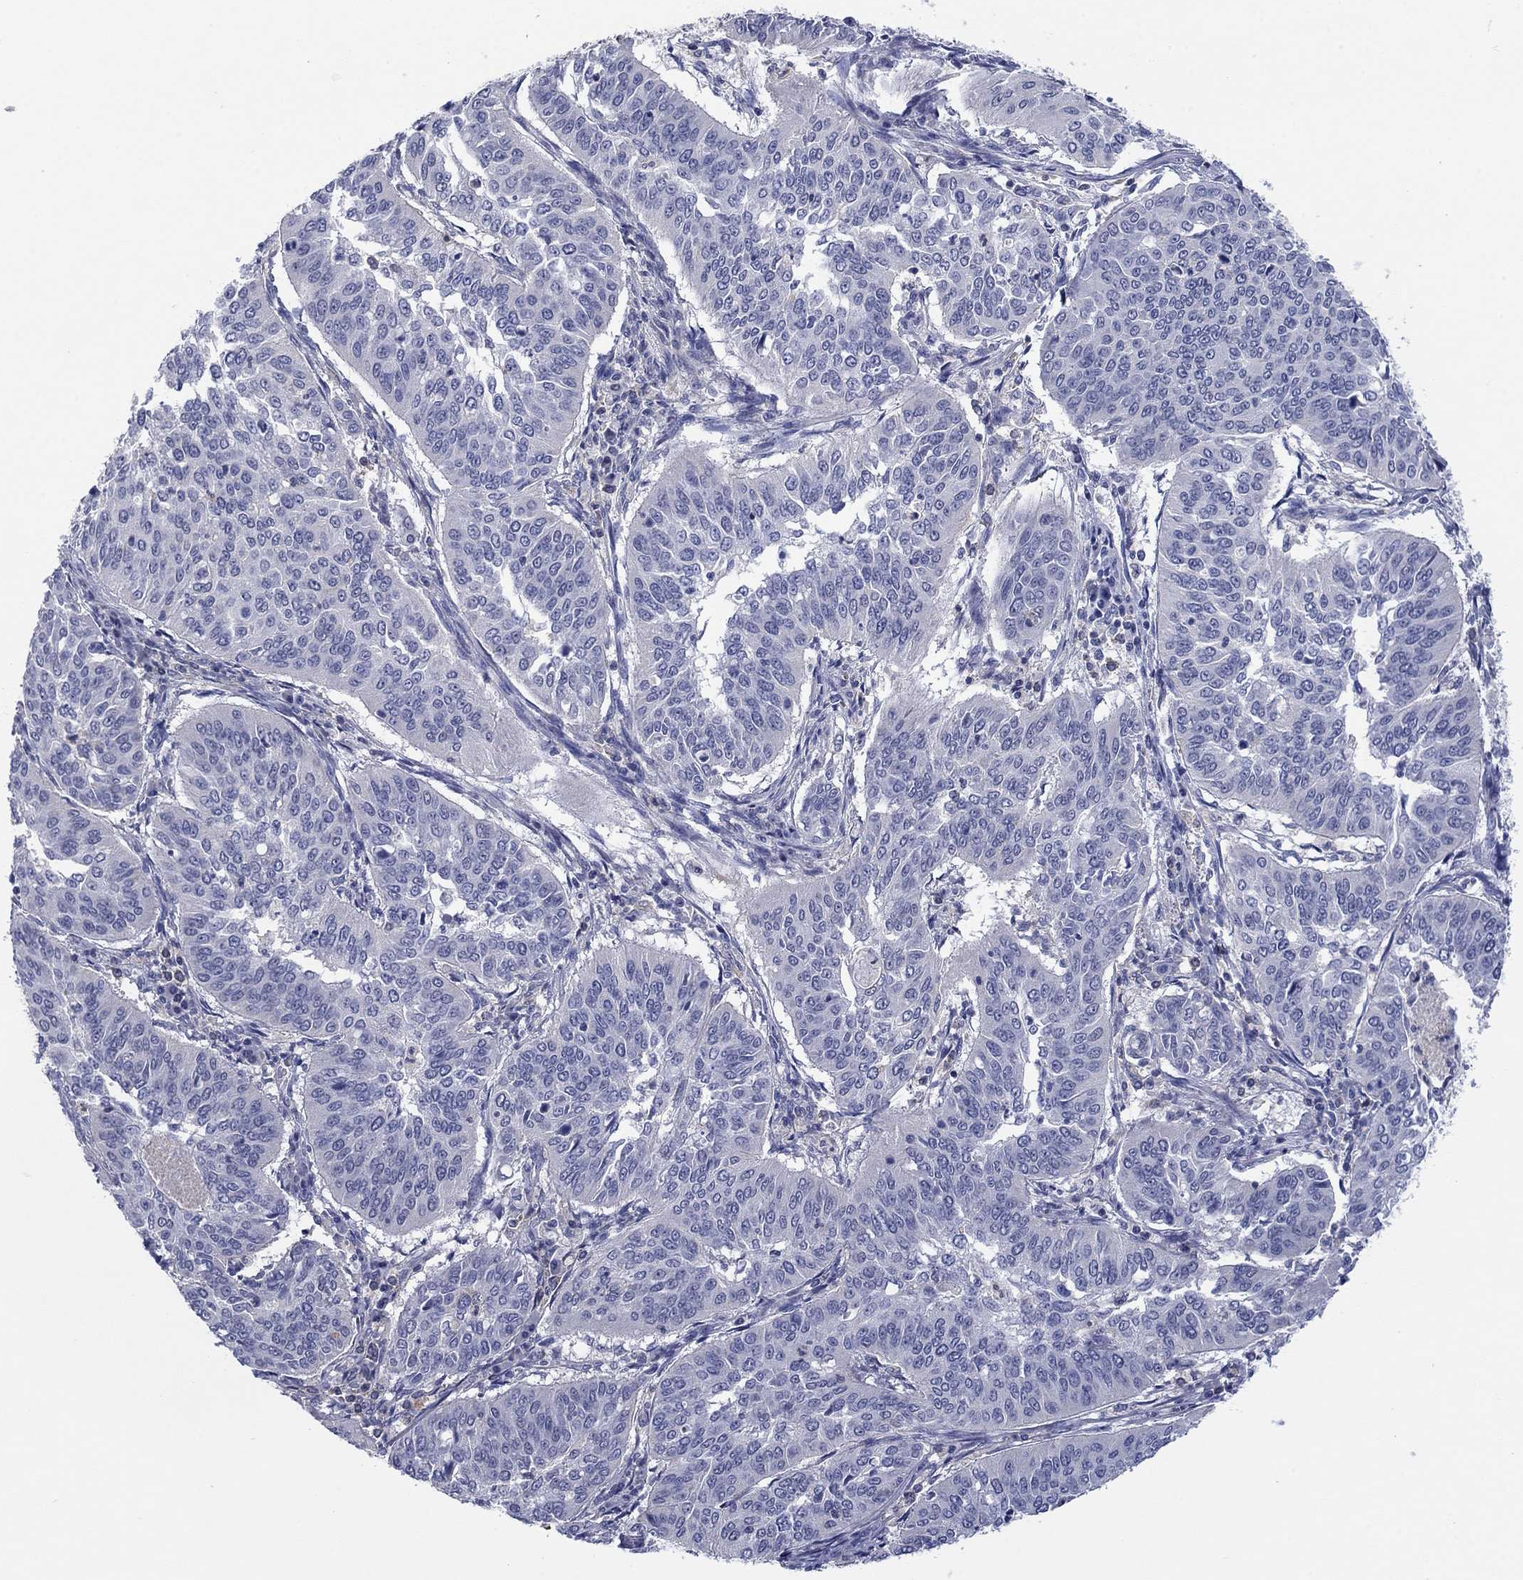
{"staining": {"intensity": "negative", "quantity": "none", "location": "none"}, "tissue": "cervical cancer", "cell_type": "Tumor cells", "image_type": "cancer", "snomed": [{"axis": "morphology", "description": "Normal tissue, NOS"}, {"axis": "morphology", "description": "Squamous cell carcinoma, NOS"}, {"axis": "topography", "description": "Cervix"}], "caption": "Immunohistochemical staining of cervical cancer (squamous cell carcinoma) demonstrates no significant positivity in tumor cells.", "gene": "FER1L6", "patient": {"sex": "female", "age": 39}}